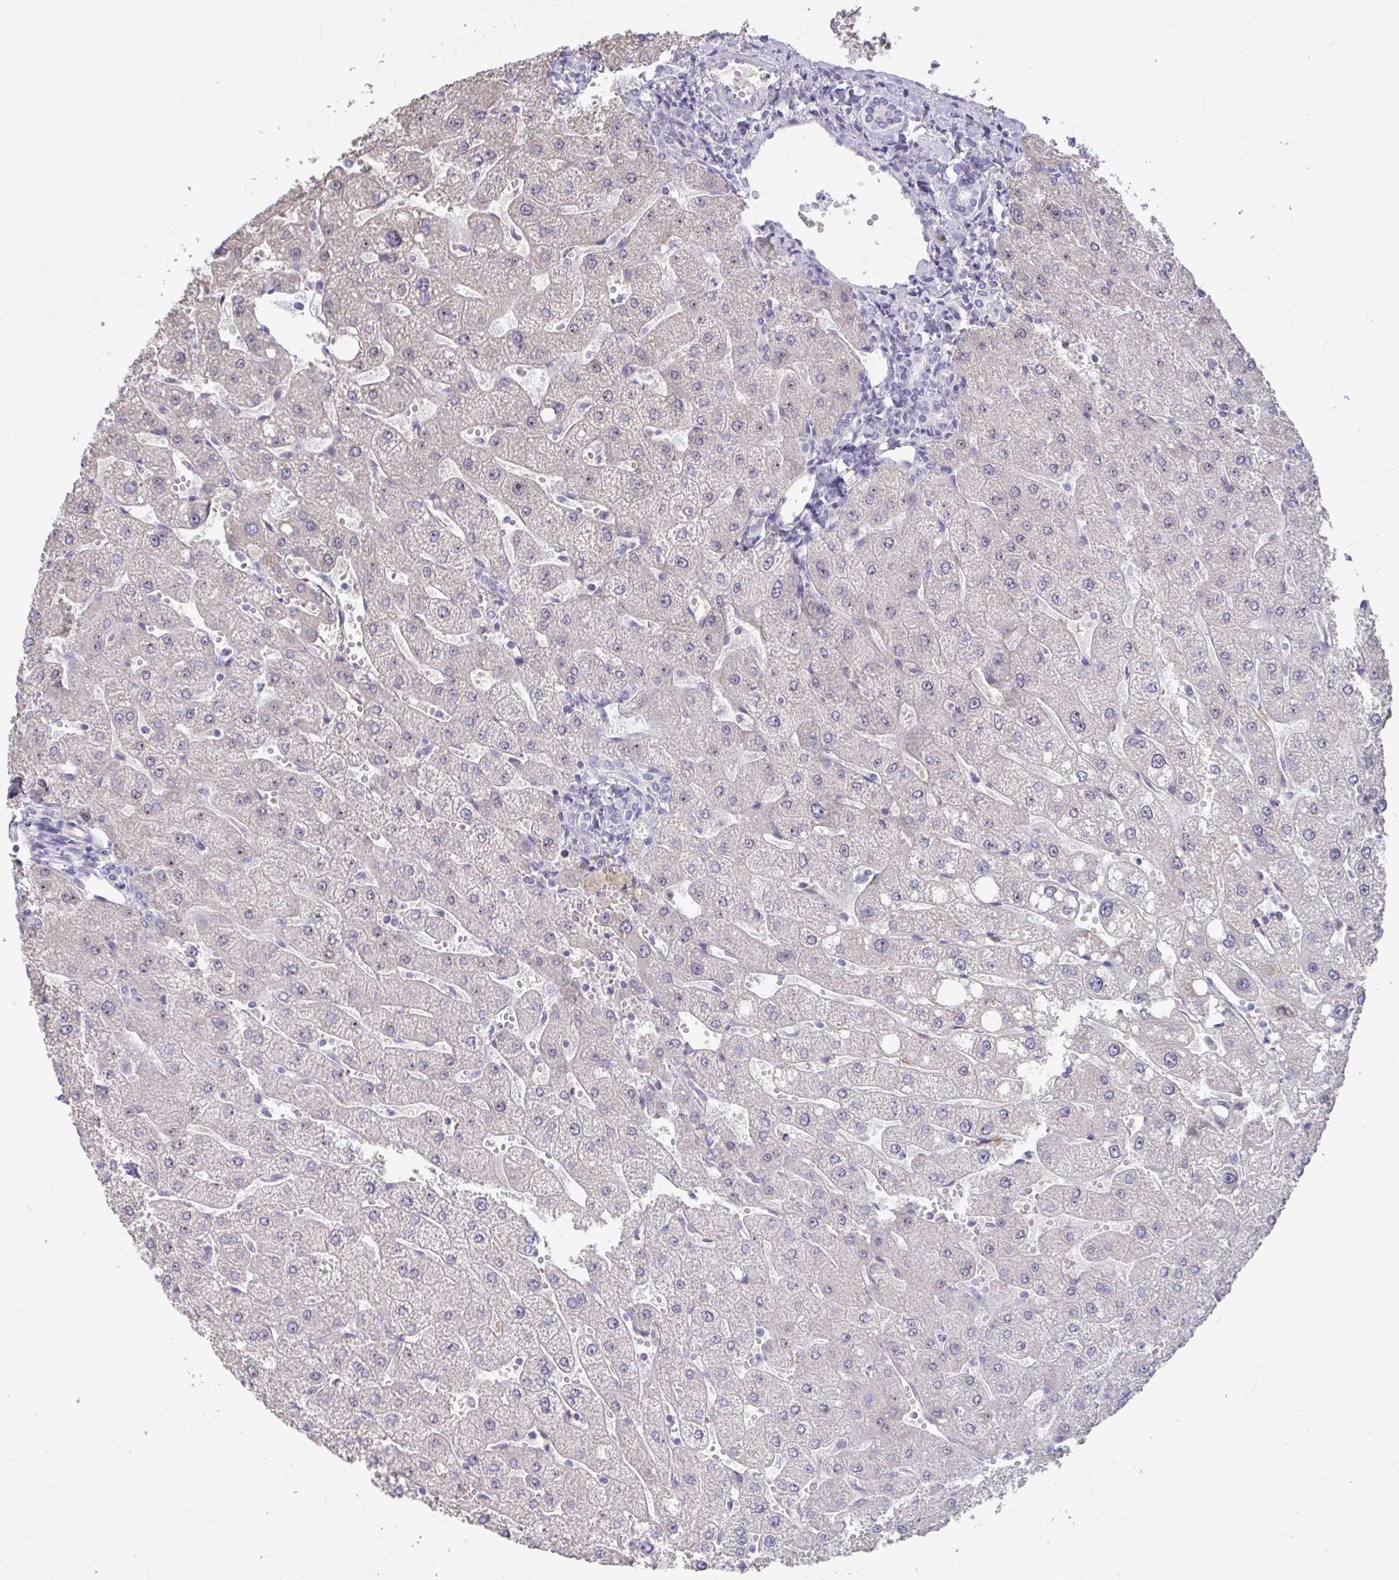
{"staining": {"intensity": "negative", "quantity": "none", "location": "none"}, "tissue": "liver", "cell_type": "Cholangiocytes", "image_type": "normal", "snomed": [{"axis": "morphology", "description": "Normal tissue, NOS"}, {"axis": "topography", "description": "Liver"}], "caption": "IHC image of benign human liver stained for a protein (brown), which exhibits no positivity in cholangiocytes. (DAB (3,3'-diaminobenzidine) IHC visualized using brightfield microscopy, high magnification).", "gene": "MYC", "patient": {"sex": "male", "age": 67}}